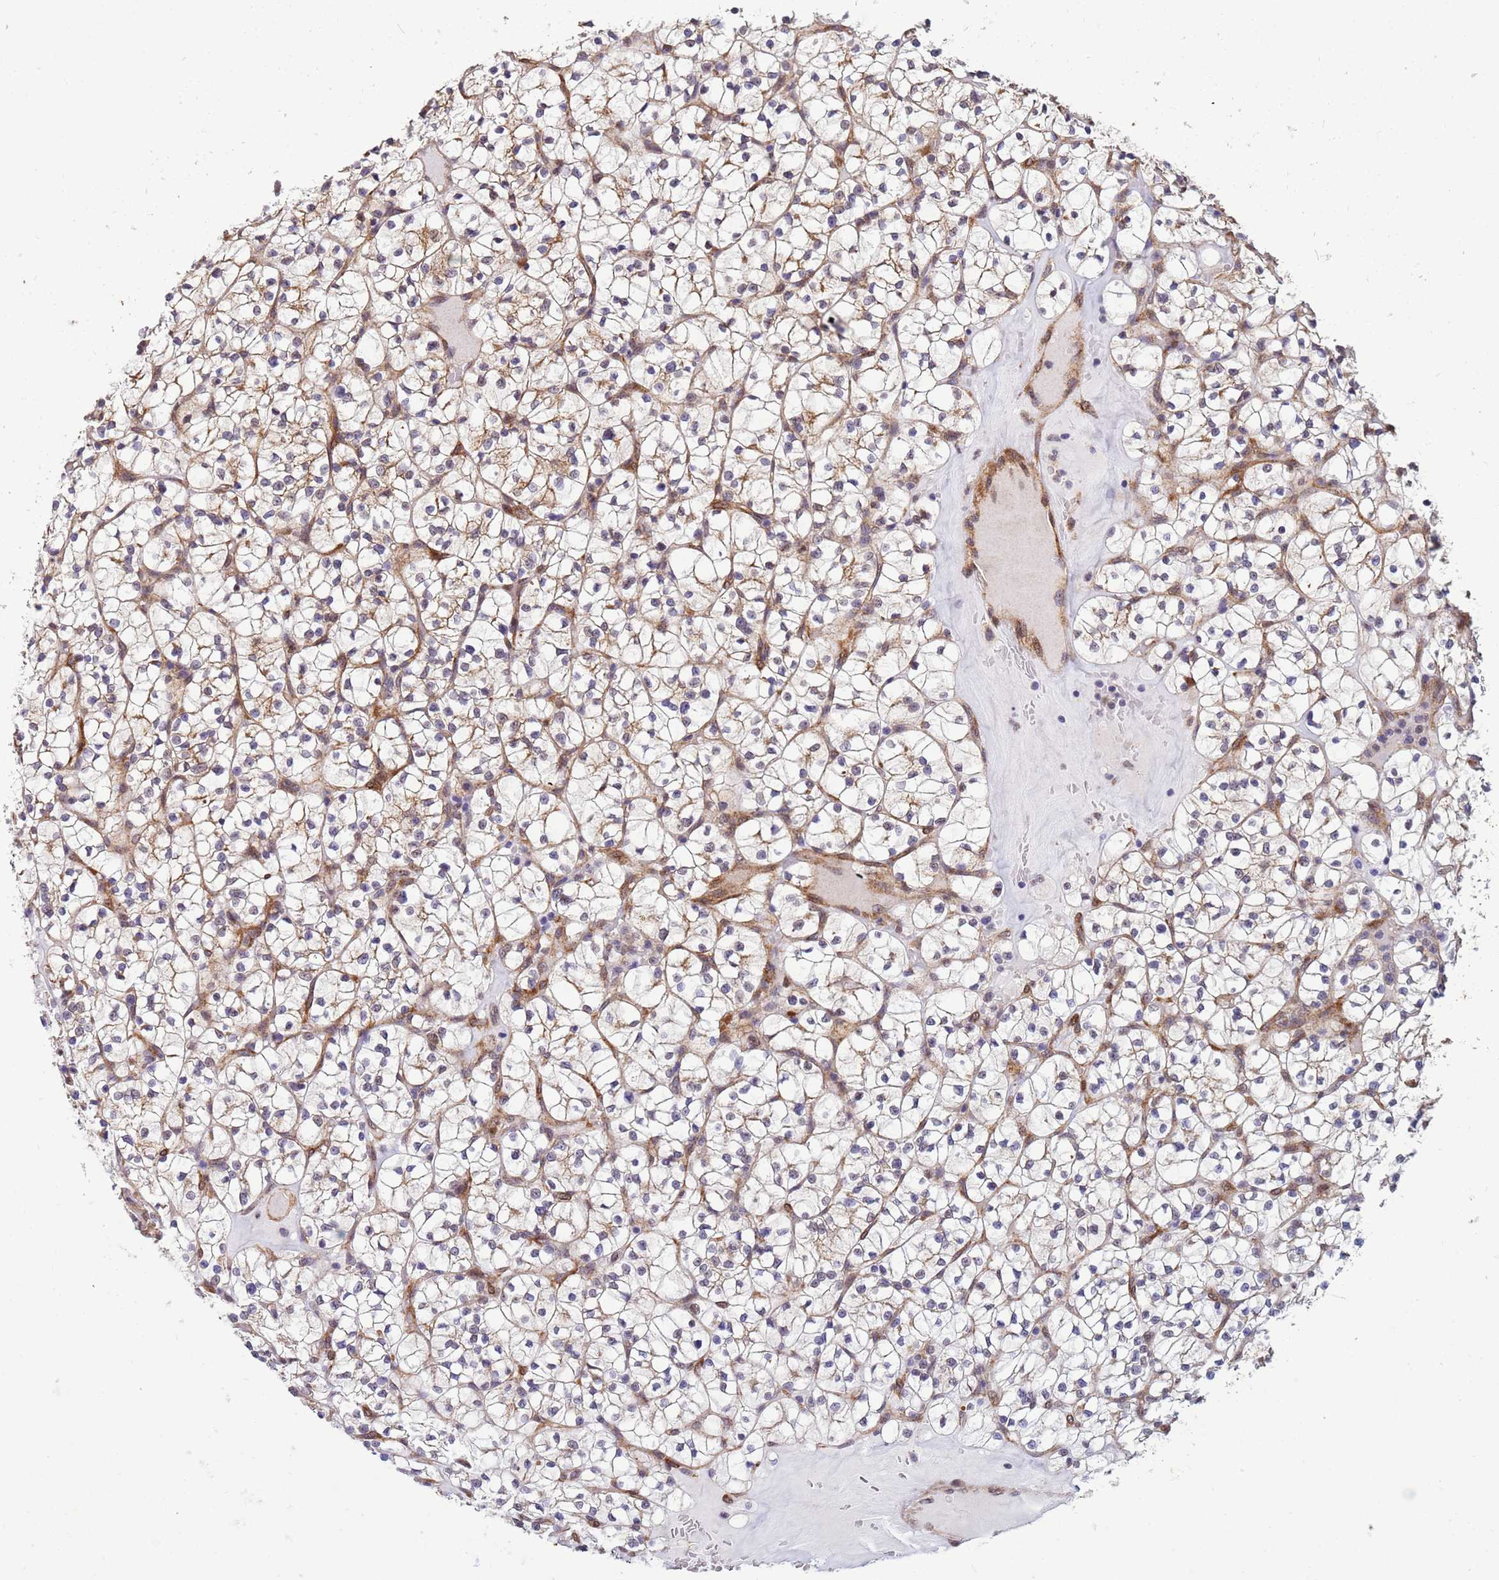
{"staining": {"intensity": "weak", "quantity": ">75%", "location": "cytoplasmic/membranous"}, "tissue": "renal cancer", "cell_type": "Tumor cells", "image_type": "cancer", "snomed": [{"axis": "morphology", "description": "Adenocarcinoma, NOS"}, {"axis": "topography", "description": "Kidney"}], "caption": "Tumor cells demonstrate weak cytoplasmic/membranous staining in about >75% of cells in renal cancer (adenocarcinoma). (Brightfield microscopy of DAB IHC at high magnification).", "gene": "TRIP6", "patient": {"sex": "female", "age": 64}}